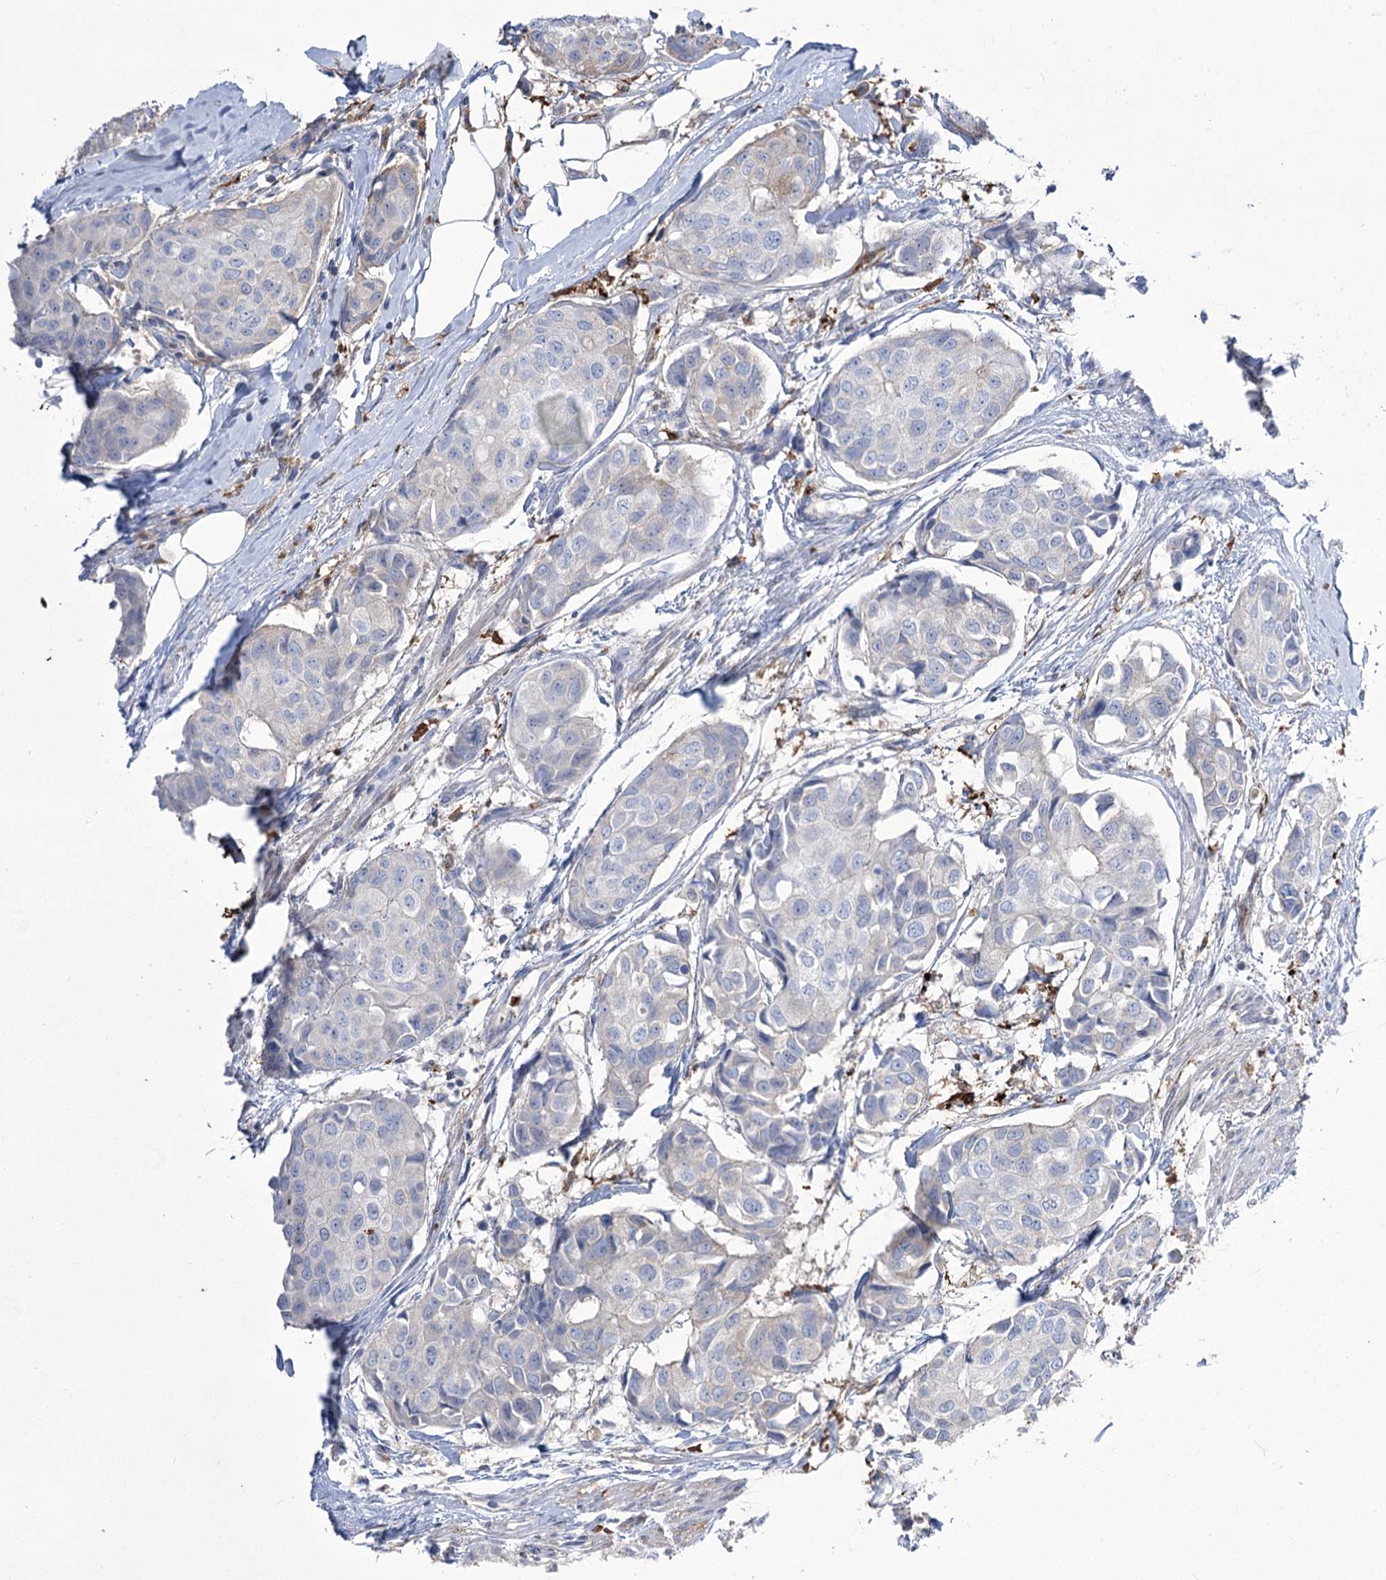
{"staining": {"intensity": "negative", "quantity": "none", "location": "none"}, "tissue": "breast cancer", "cell_type": "Tumor cells", "image_type": "cancer", "snomed": [{"axis": "morphology", "description": "Duct carcinoma"}, {"axis": "topography", "description": "Breast"}], "caption": "Tumor cells are negative for protein expression in human breast cancer (infiltrating ductal carcinoma).", "gene": "ZNF622", "patient": {"sex": "female", "age": 80}}